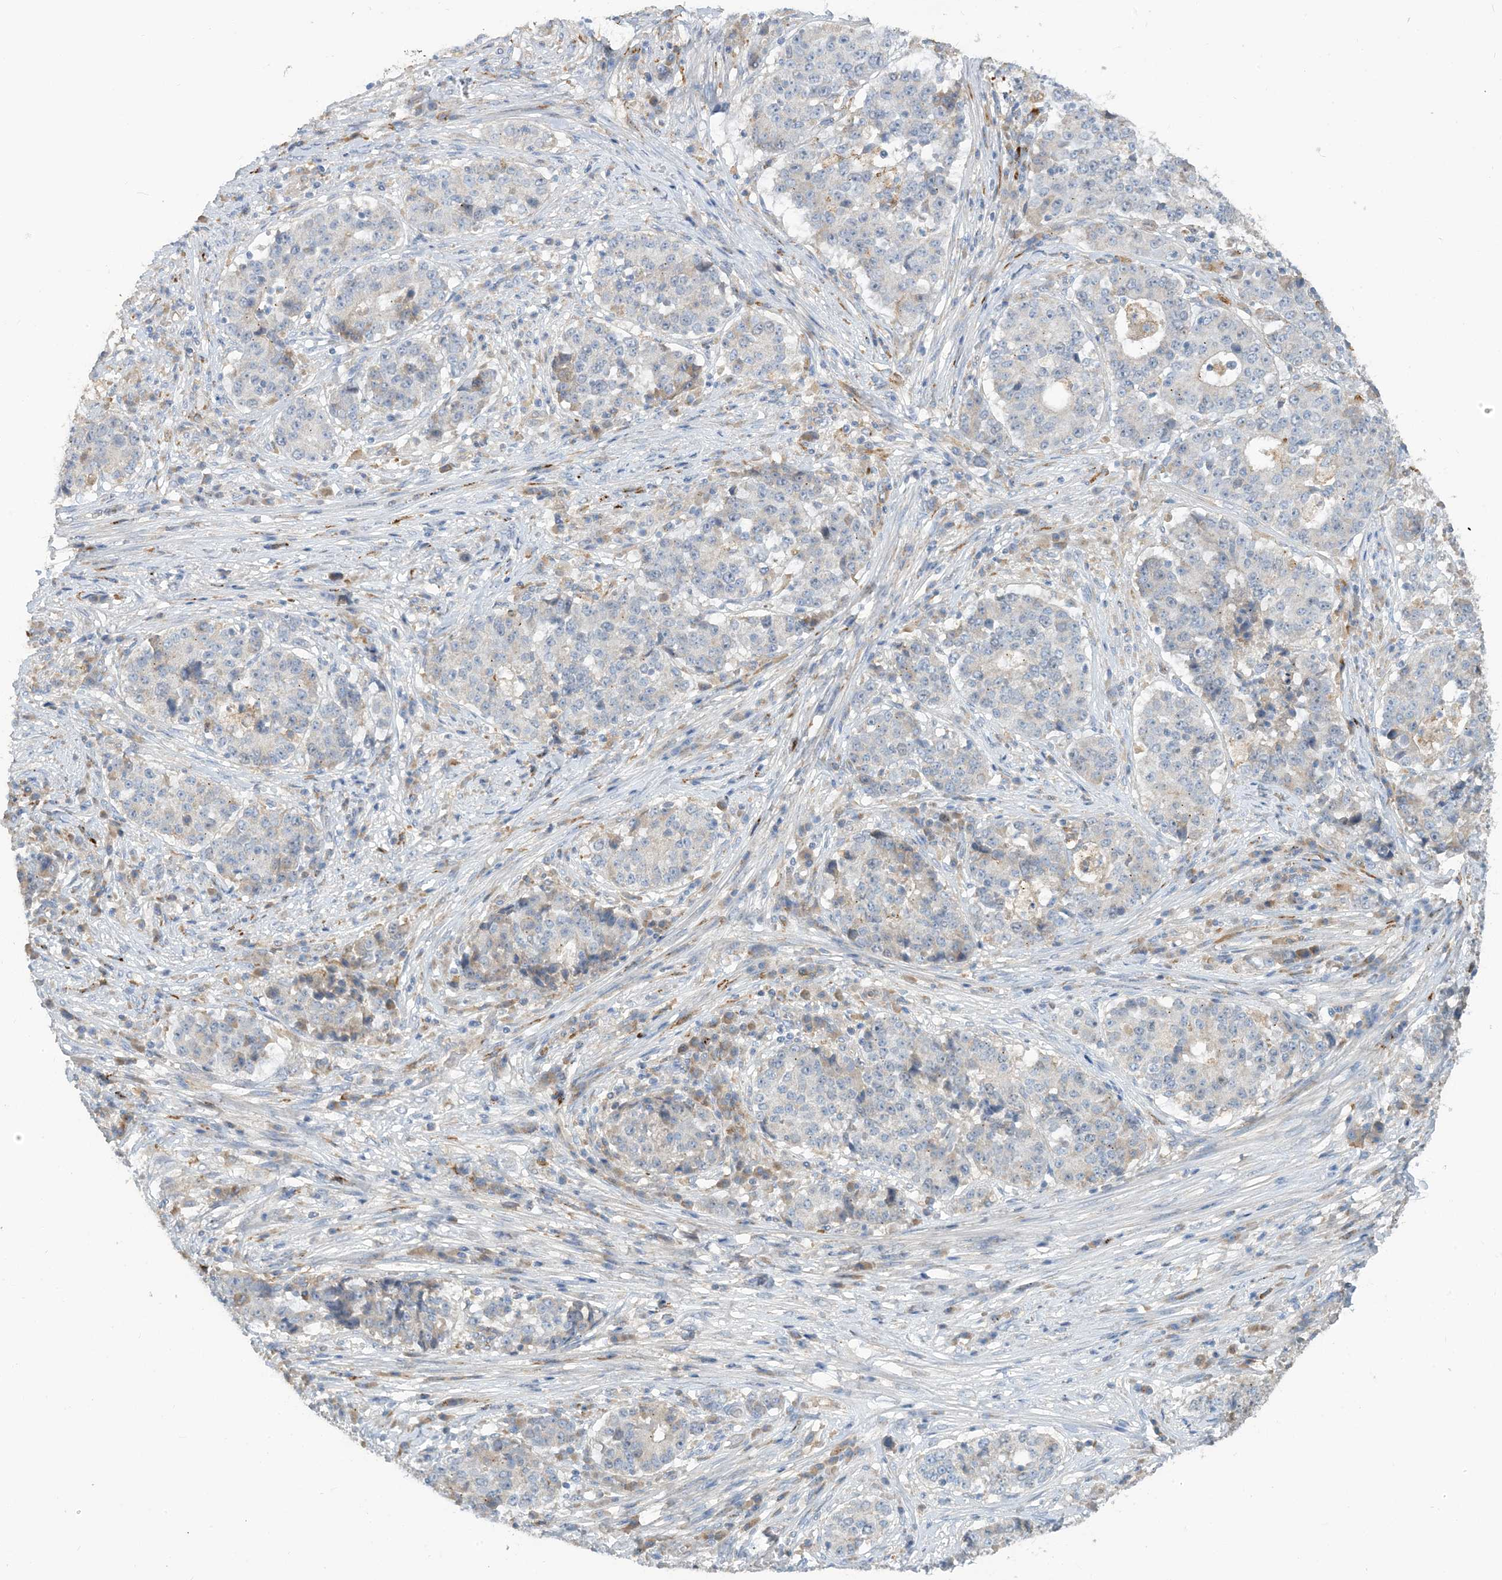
{"staining": {"intensity": "negative", "quantity": "none", "location": "none"}, "tissue": "stomach cancer", "cell_type": "Tumor cells", "image_type": "cancer", "snomed": [{"axis": "morphology", "description": "Adenocarcinoma, NOS"}, {"axis": "topography", "description": "Stomach"}], "caption": "Histopathology image shows no protein expression in tumor cells of stomach cancer tissue.", "gene": "PEAR1", "patient": {"sex": "male", "age": 59}}